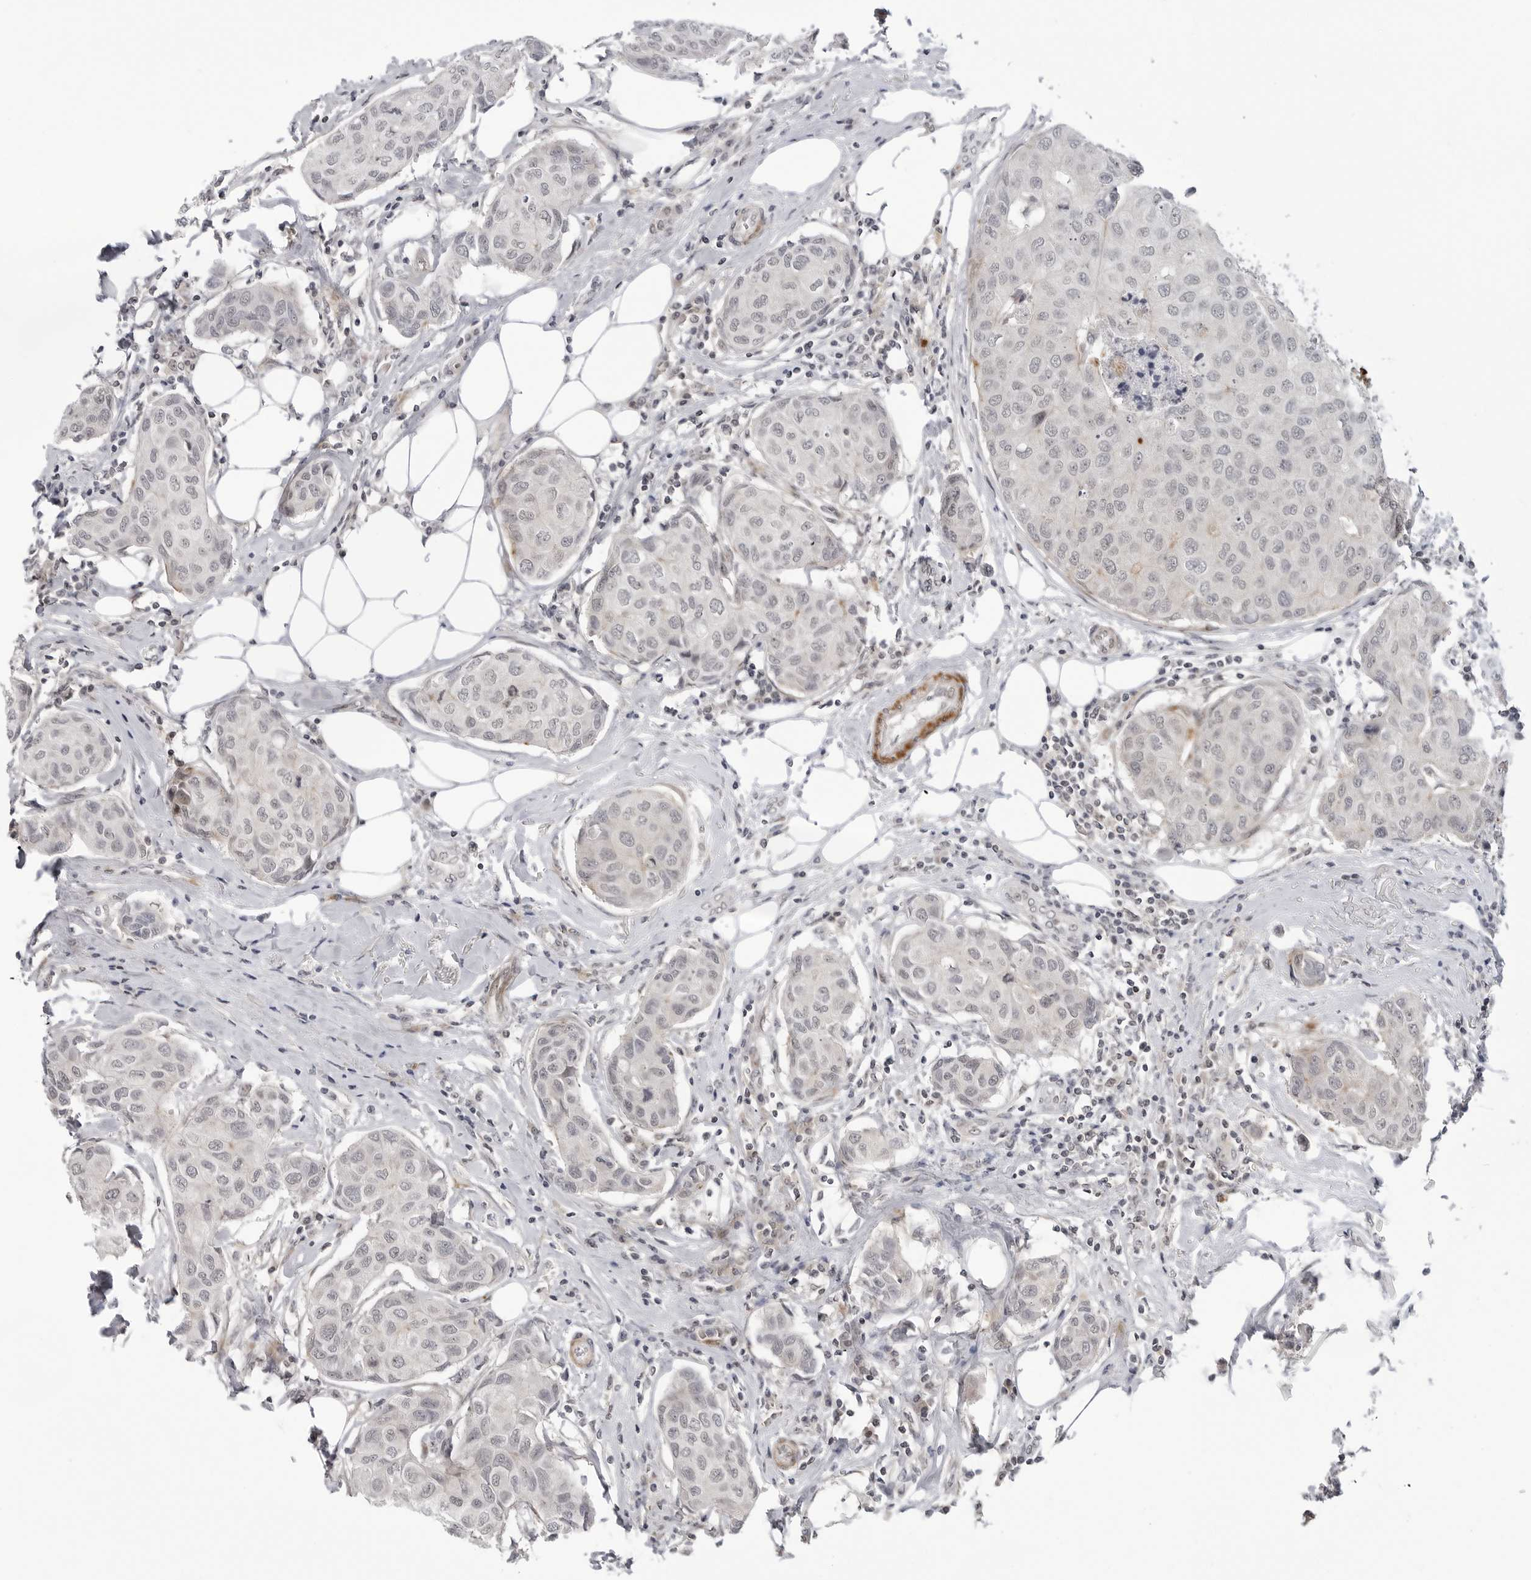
{"staining": {"intensity": "negative", "quantity": "none", "location": "none"}, "tissue": "breast cancer", "cell_type": "Tumor cells", "image_type": "cancer", "snomed": [{"axis": "morphology", "description": "Duct carcinoma"}, {"axis": "topography", "description": "Breast"}], "caption": "IHC photomicrograph of neoplastic tissue: human infiltrating ductal carcinoma (breast) stained with DAB exhibits no significant protein positivity in tumor cells.", "gene": "ADAMTS5", "patient": {"sex": "female", "age": 80}}